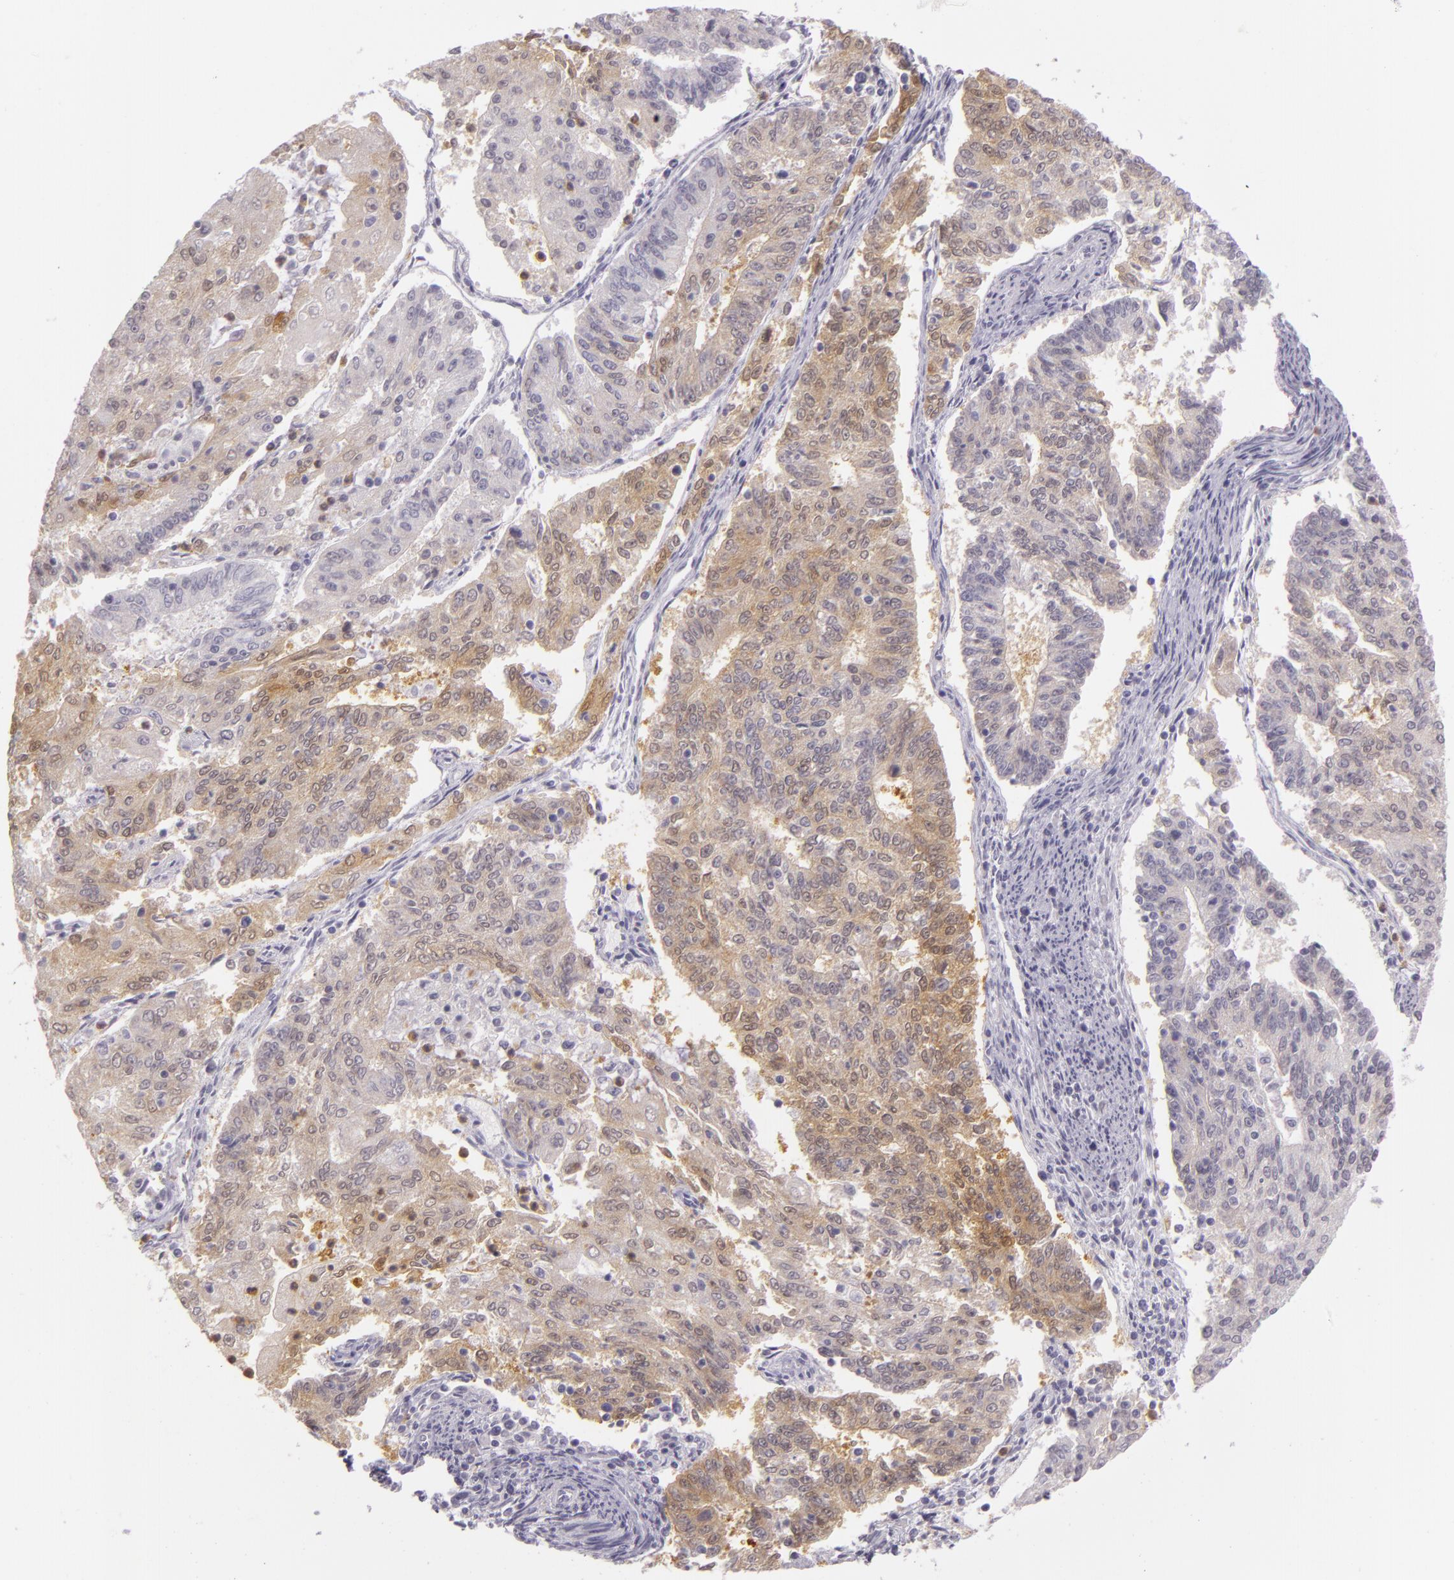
{"staining": {"intensity": "moderate", "quantity": "25%-75%", "location": "cytoplasmic/membranous,nuclear"}, "tissue": "endometrial cancer", "cell_type": "Tumor cells", "image_type": "cancer", "snomed": [{"axis": "morphology", "description": "Adenocarcinoma, NOS"}, {"axis": "topography", "description": "Endometrium"}], "caption": "IHC of endometrial cancer (adenocarcinoma) reveals medium levels of moderate cytoplasmic/membranous and nuclear expression in about 25%-75% of tumor cells. The protein of interest is shown in brown color, while the nuclei are stained blue.", "gene": "CBS", "patient": {"sex": "female", "age": 56}}